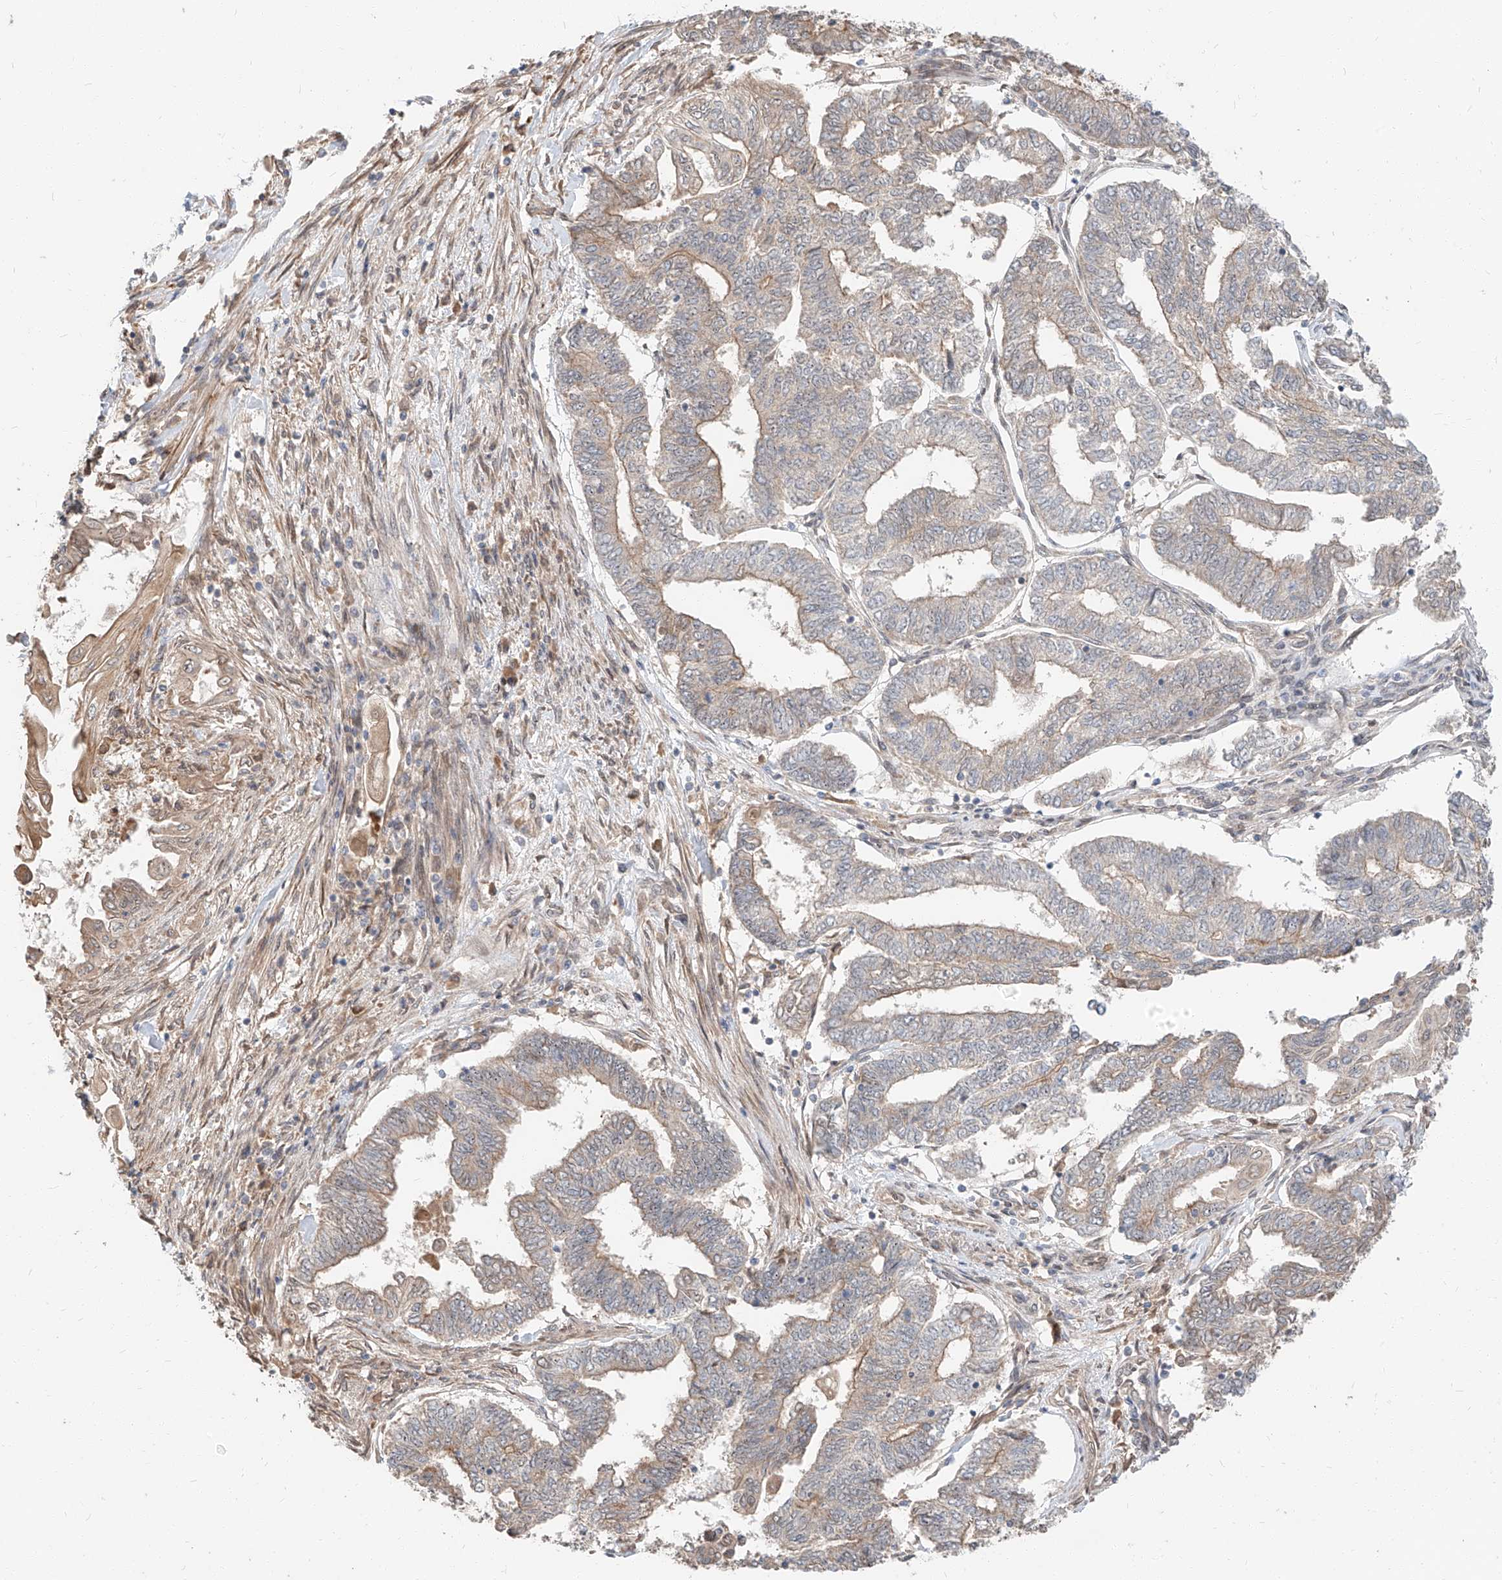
{"staining": {"intensity": "weak", "quantity": "25%-75%", "location": "cytoplasmic/membranous"}, "tissue": "endometrial cancer", "cell_type": "Tumor cells", "image_type": "cancer", "snomed": [{"axis": "morphology", "description": "Adenocarcinoma, NOS"}, {"axis": "topography", "description": "Uterus"}, {"axis": "topography", "description": "Endometrium"}], "caption": "Adenocarcinoma (endometrial) stained with a brown dye shows weak cytoplasmic/membranous positive staining in about 25%-75% of tumor cells.", "gene": "STX19", "patient": {"sex": "female", "age": 70}}